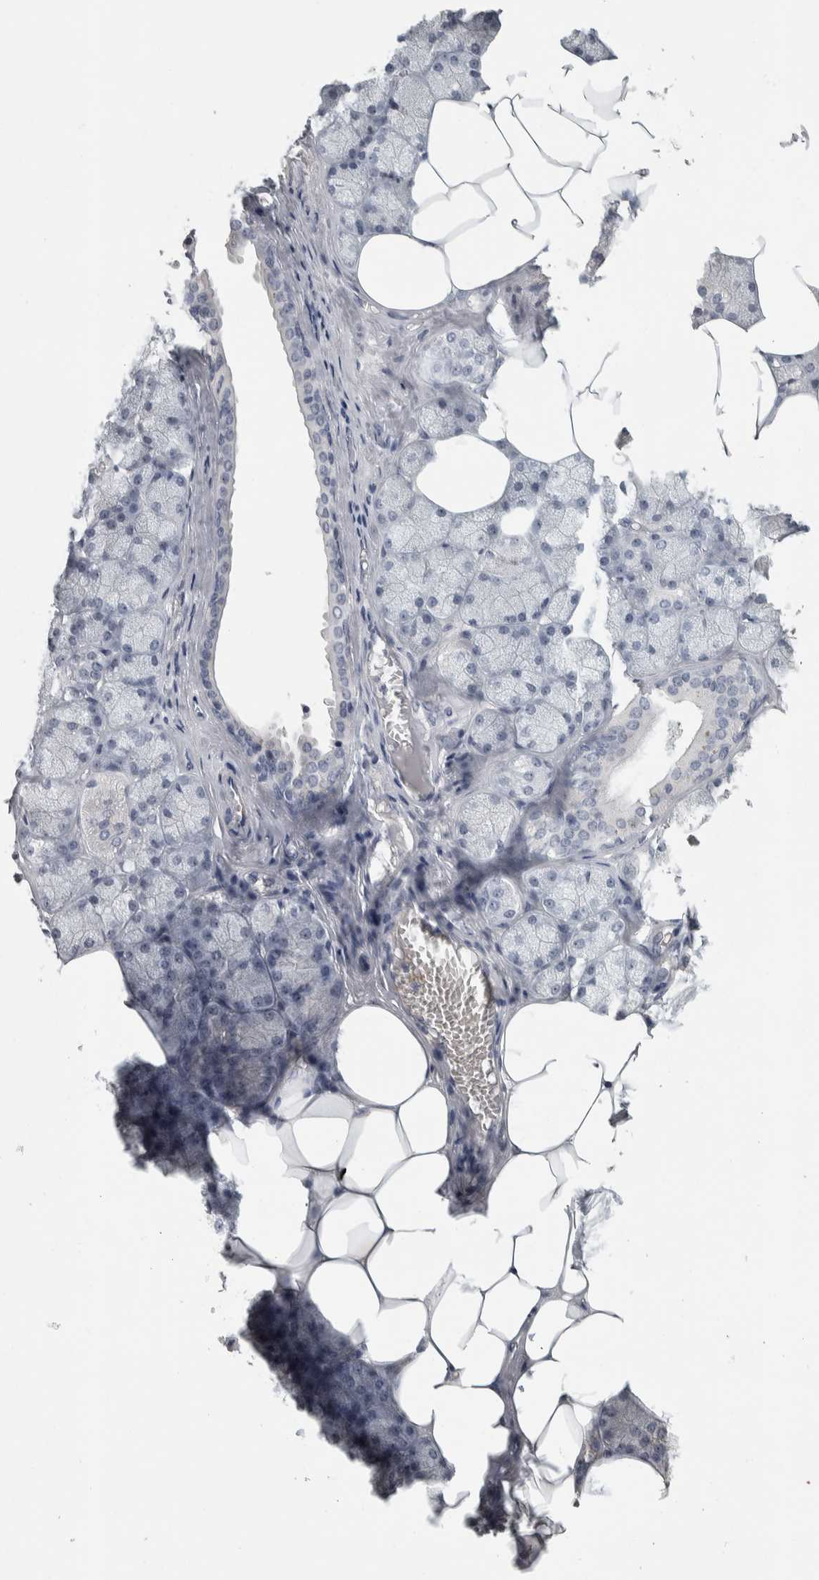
{"staining": {"intensity": "negative", "quantity": "none", "location": "none"}, "tissue": "salivary gland", "cell_type": "Glandular cells", "image_type": "normal", "snomed": [{"axis": "morphology", "description": "Normal tissue, NOS"}, {"axis": "topography", "description": "Salivary gland"}], "caption": "Immunohistochemistry (IHC) of normal human salivary gland displays no positivity in glandular cells.", "gene": "DCAF10", "patient": {"sex": "male", "age": 62}}